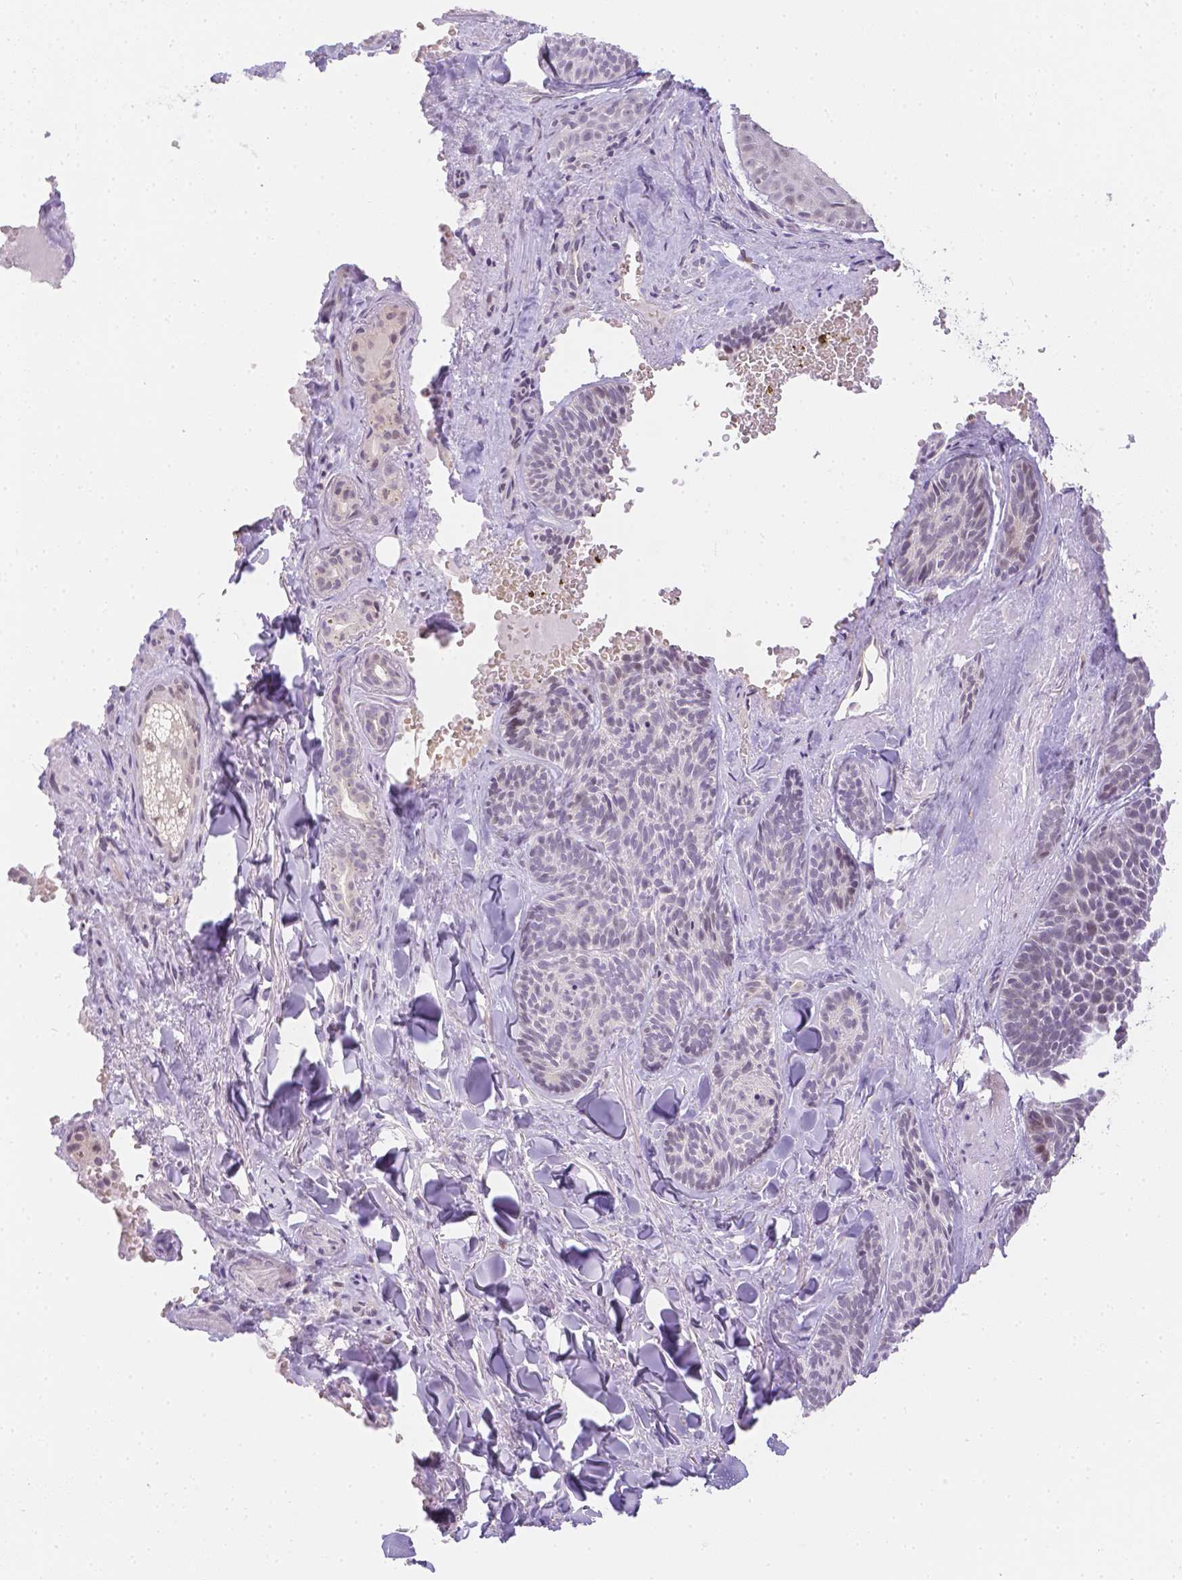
{"staining": {"intensity": "negative", "quantity": "none", "location": "none"}, "tissue": "skin cancer", "cell_type": "Tumor cells", "image_type": "cancer", "snomed": [{"axis": "morphology", "description": "Basal cell carcinoma"}, {"axis": "topography", "description": "Skin"}], "caption": "Immunohistochemistry image of skin cancer (basal cell carcinoma) stained for a protein (brown), which reveals no staining in tumor cells.", "gene": "ZNF280B", "patient": {"sex": "male", "age": 81}}